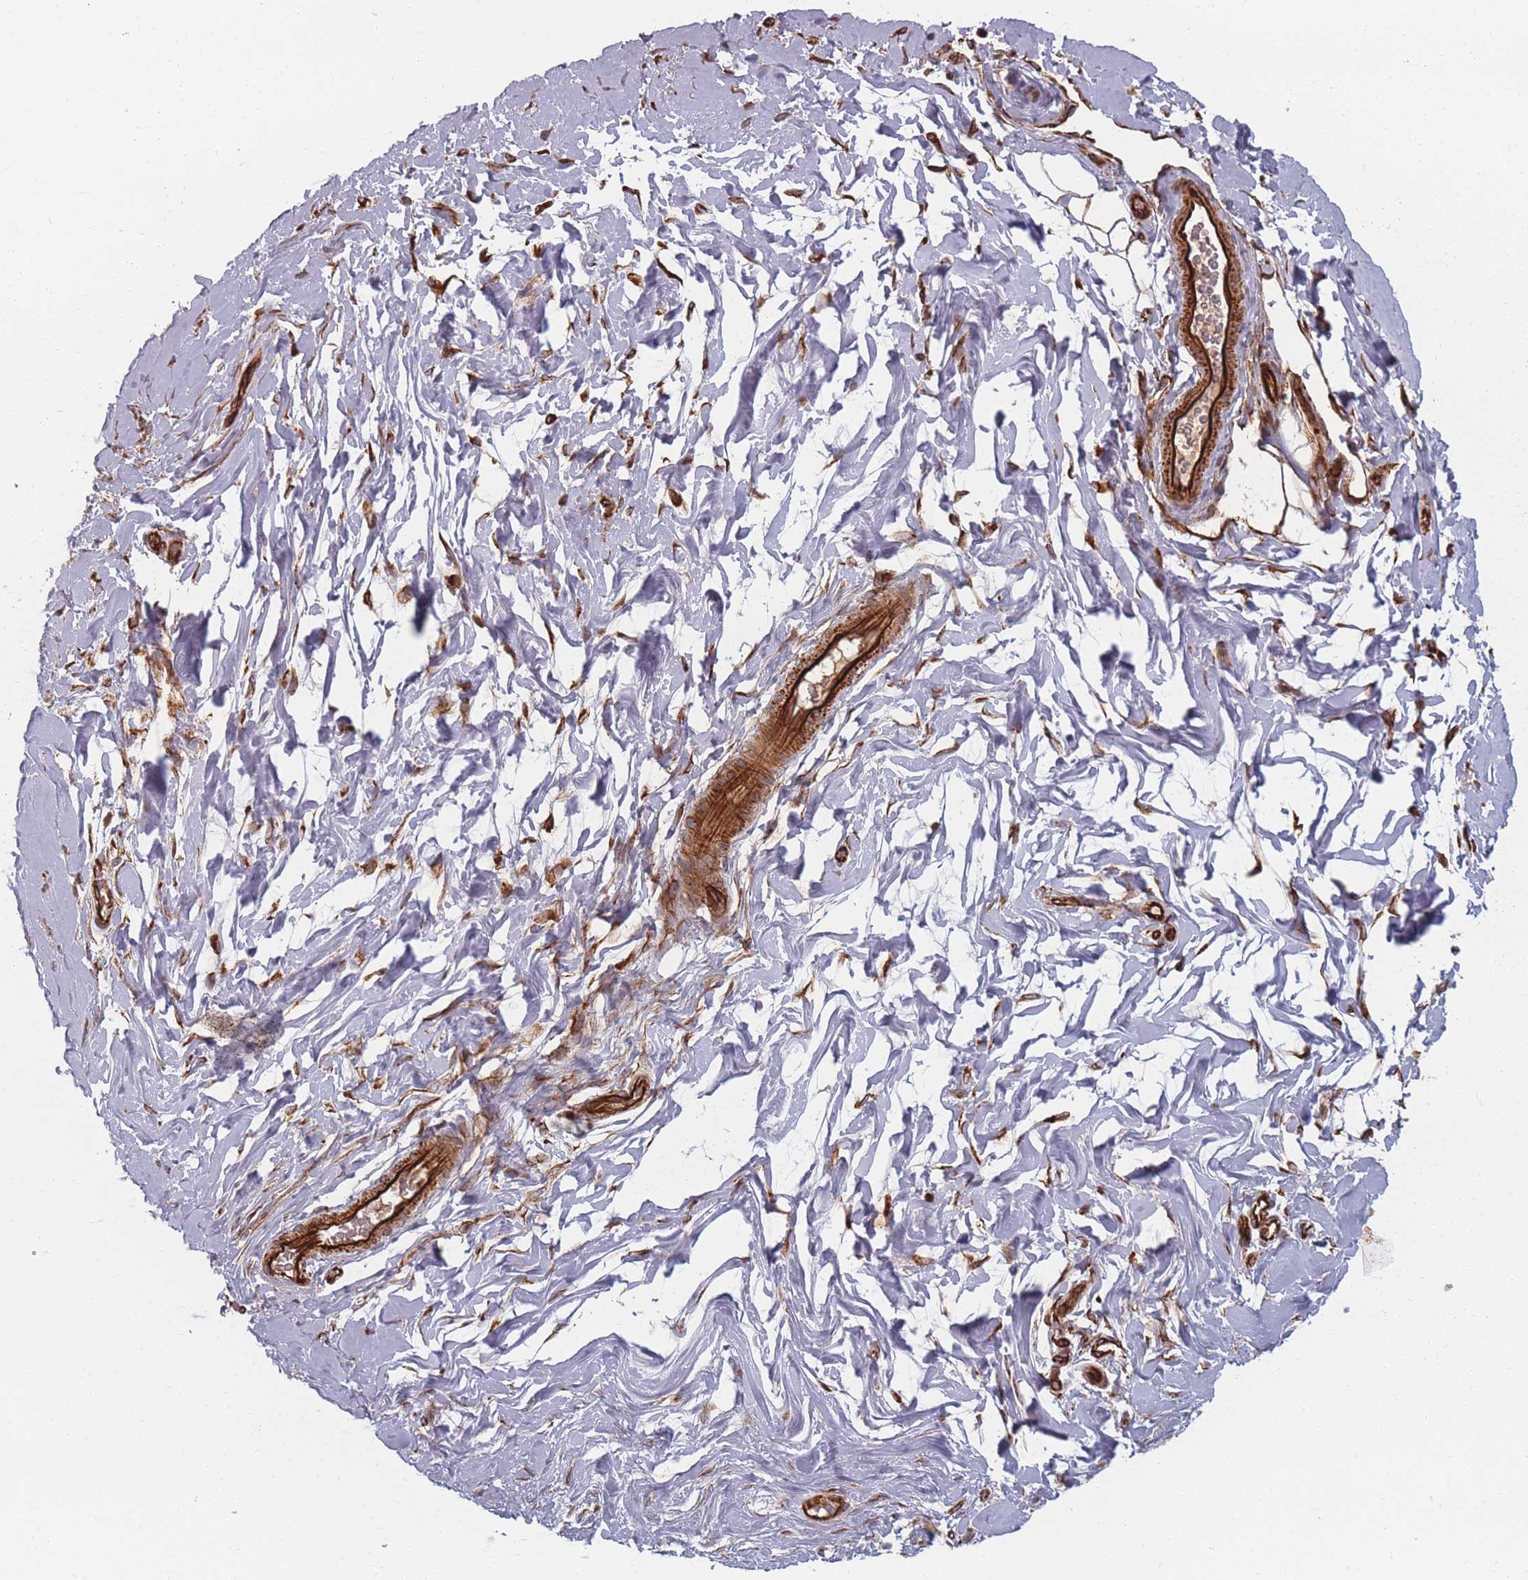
{"staining": {"intensity": "negative", "quantity": "none", "location": "none"}, "tissue": "adipose tissue", "cell_type": "Adipocytes", "image_type": "normal", "snomed": [{"axis": "morphology", "description": "Normal tissue, NOS"}, {"axis": "topography", "description": "Breast"}], "caption": "This photomicrograph is of unremarkable adipose tissue stained with immunohistochemistry (IHC) to label a protein in brown with the nuclei are counter-stained blue. There is no staining in adipocytes.", "gene": "EEF1AKMT2", "patient": {"sex": "female", "age": 26}}